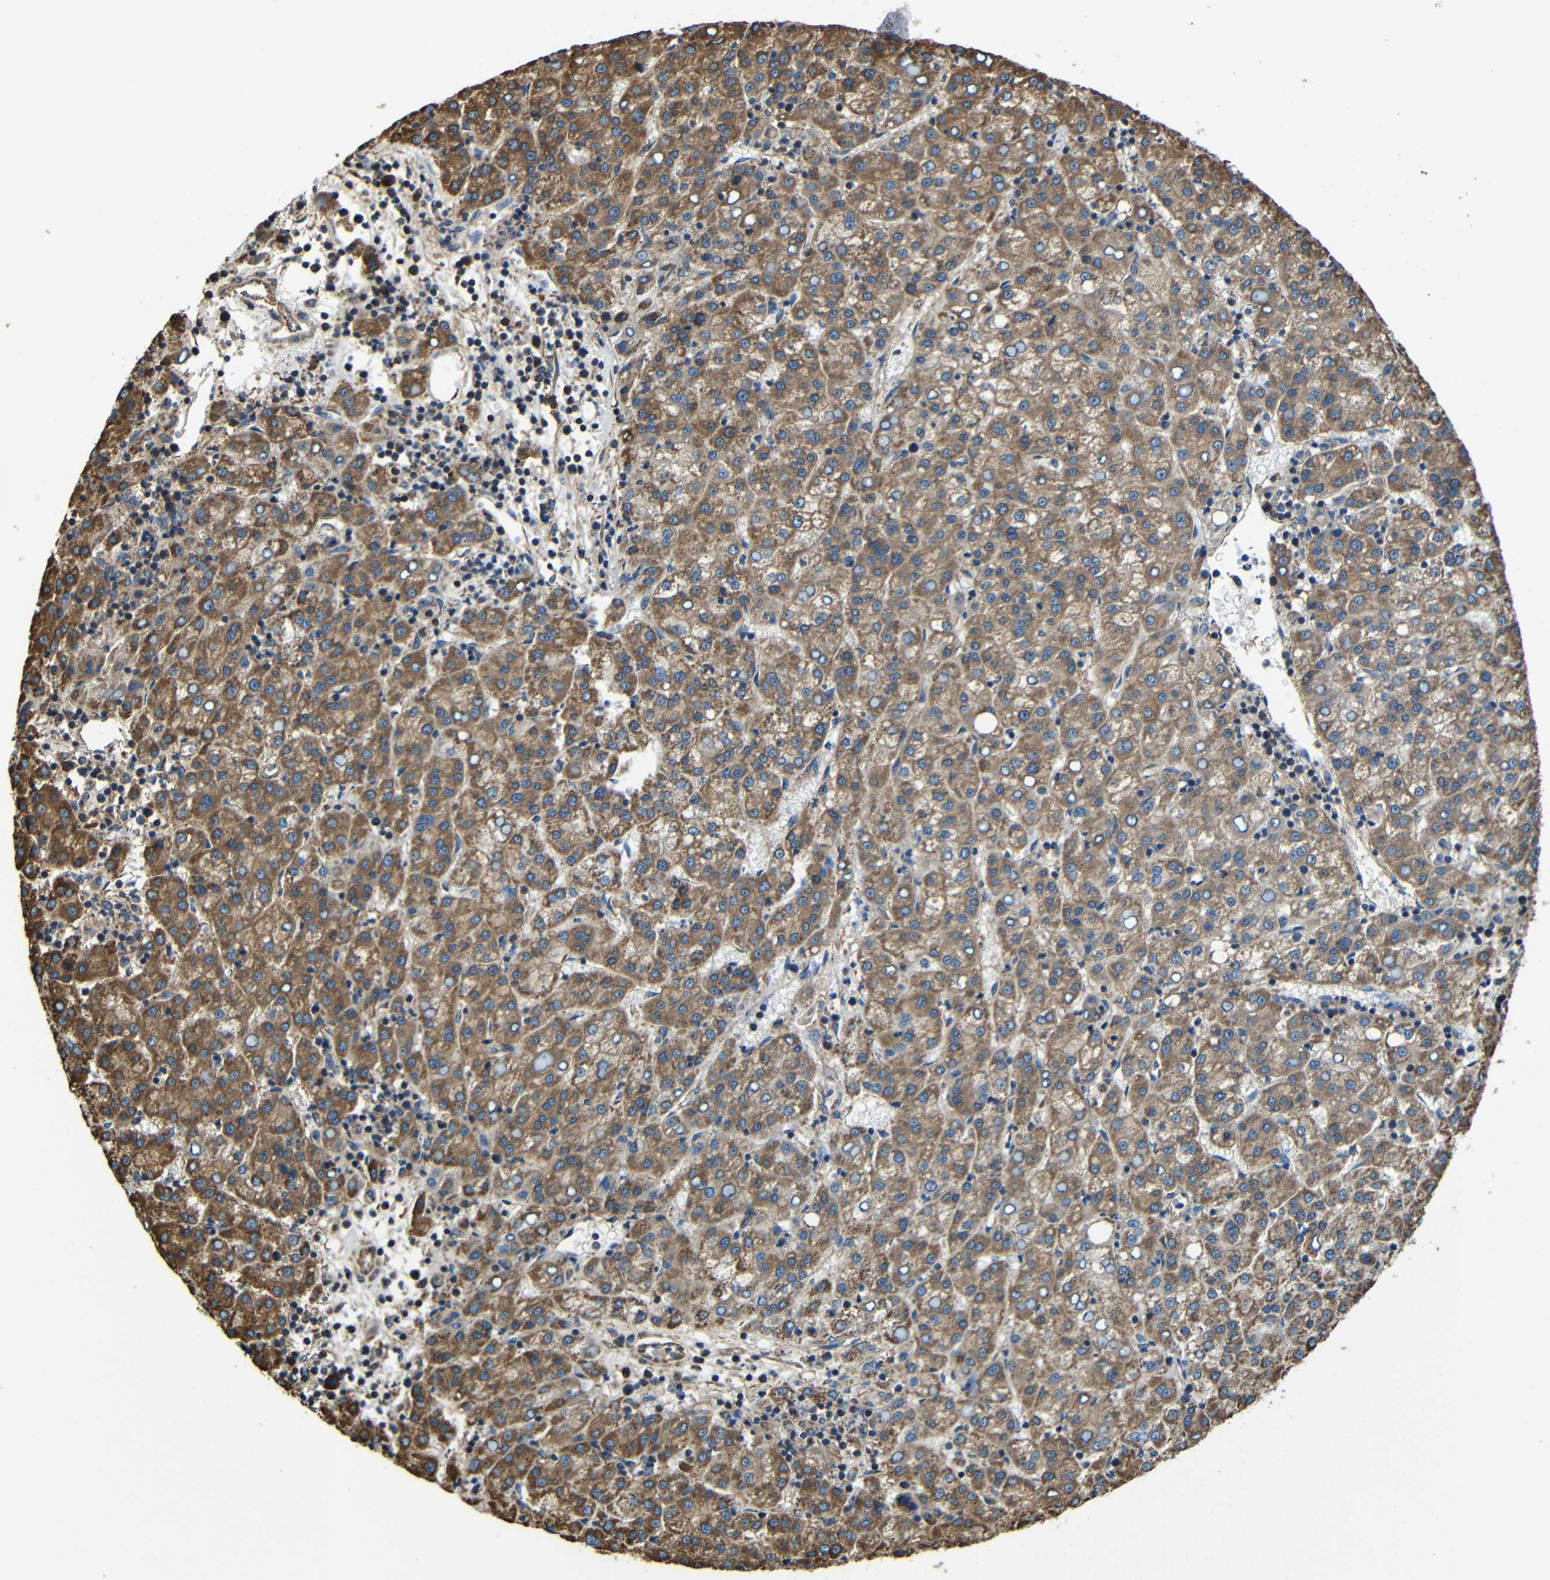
{"staining": {"intensity": "strong", "quantity": ">75%", "location": "cytoplasmic/membranous"}, "tissue": "liver cancer", "cell_type": "Tumor cells", "image_type": "cancer", "snomed": [{"axis": "morphology", "description": "Carcinoma, Hepatocellular, NOS"}, {"axis": "topography", "description": "Liver"}], "caption": "Protein staining by IHC reveals strong cytoplasmic/membranous staining in about >75% of tumor cells in liver cancer.", "gene": "INTS6L", "patient": {"sex": "female", "age": 58}}